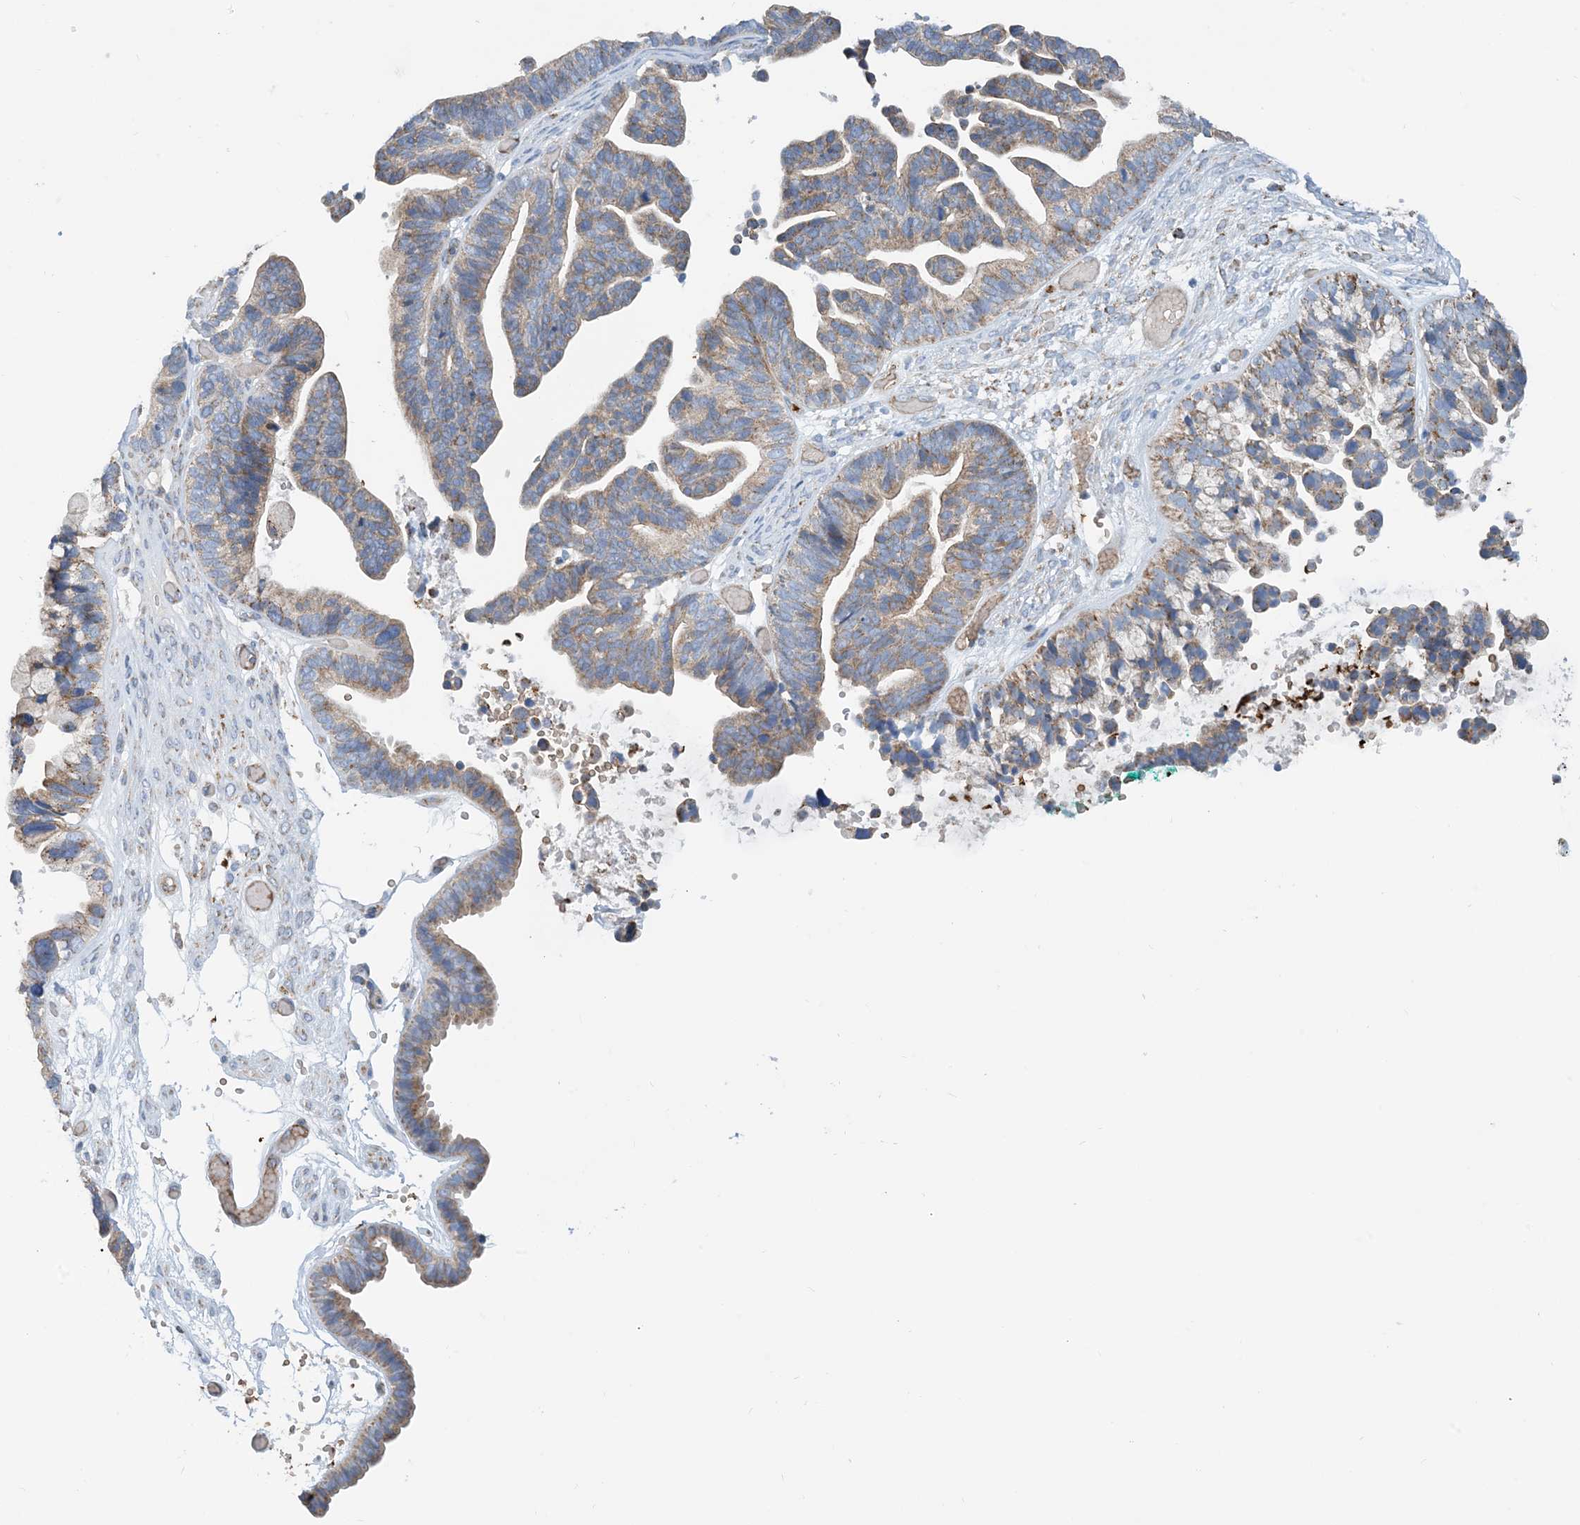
{"staining": {"intensity": "moderate", "quantity": ">75%", "location": "cytoplasmic/membranous"}, "tissue": "ovarian cancer", "cell_type": "Tumor cells", "image_type": "cancer", "snomed": [{"axis": "morphology", "description": "Cystadenocarcinoma, serous, NOS"}, {"axis": "topography", "description": "Ovary"}], "caption": "Brown immunohistochemical staining in human serous cystadenocarcinoma (ovarian) reveals moderate cytoplasmic/membranous positivity in about >75% of tumor cells. (Stains: DAB in brown, nuclei in blue, Microscopy: brightfield microscopy at high magnification).", "gene": "PHOSPHO2", "patient": {"sex": "female", "age": 56}}